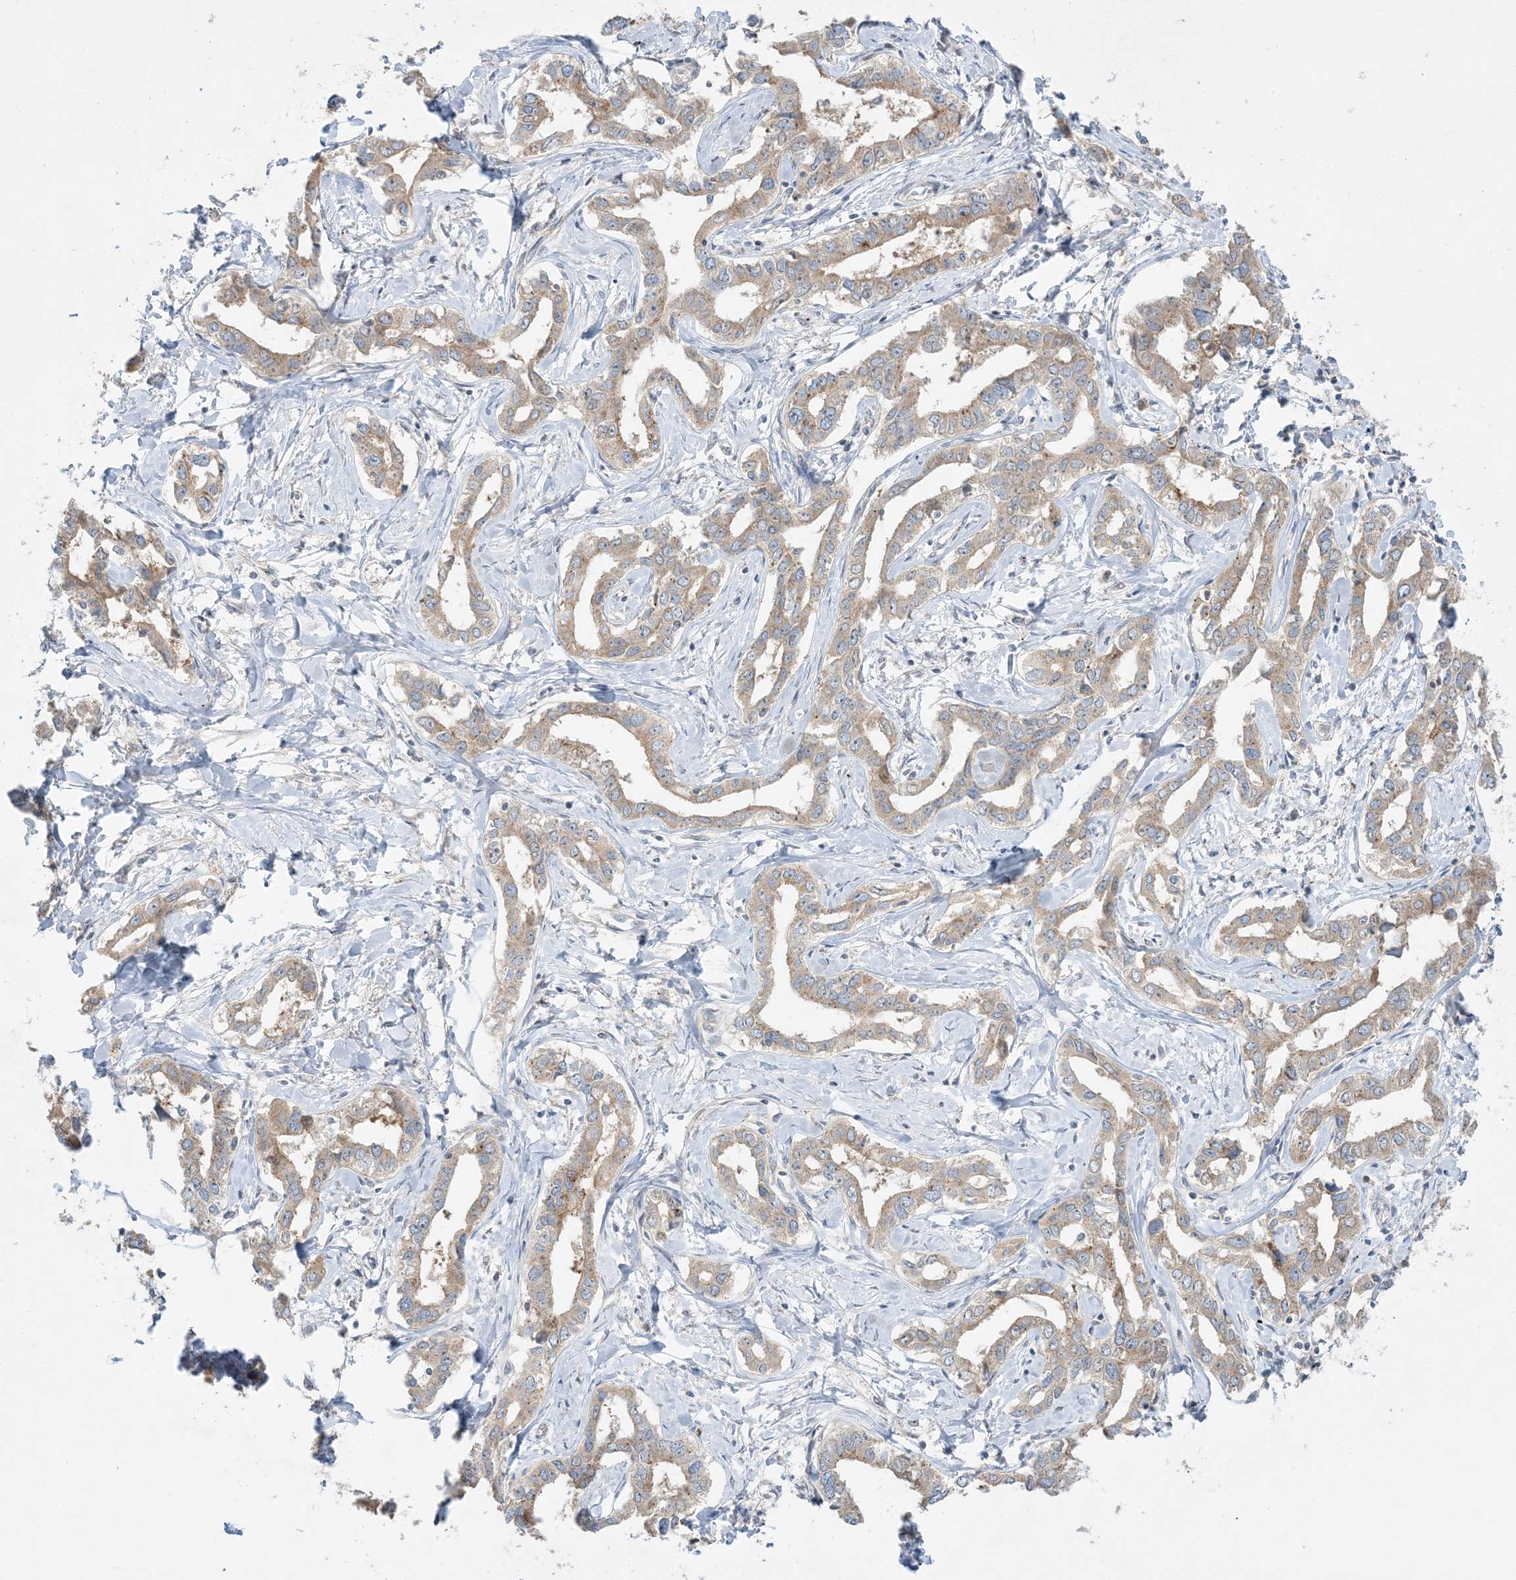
{"staining": {"intensity": "moderate", "quantity": ">75%", "location": "cytoplasmic/membranous"}, "tissue": "liver cancer", "cell_type": "Tumor cells", "image_type": "cancer", "snomed": [{"axis": "morphology", "description": "Cholangiocarcinoma"}, {"axis": "topography", "description": "Liver"}], "caption": "An image showing moderate cytoplasmic/membranous staining in about >75% of tumor cells in liver cancer (cholangiocarcinoma), as visualized by brown immunohistochemical staining.", "gene": "RPP40", "patient": {"sex": "male", "age": 59}}